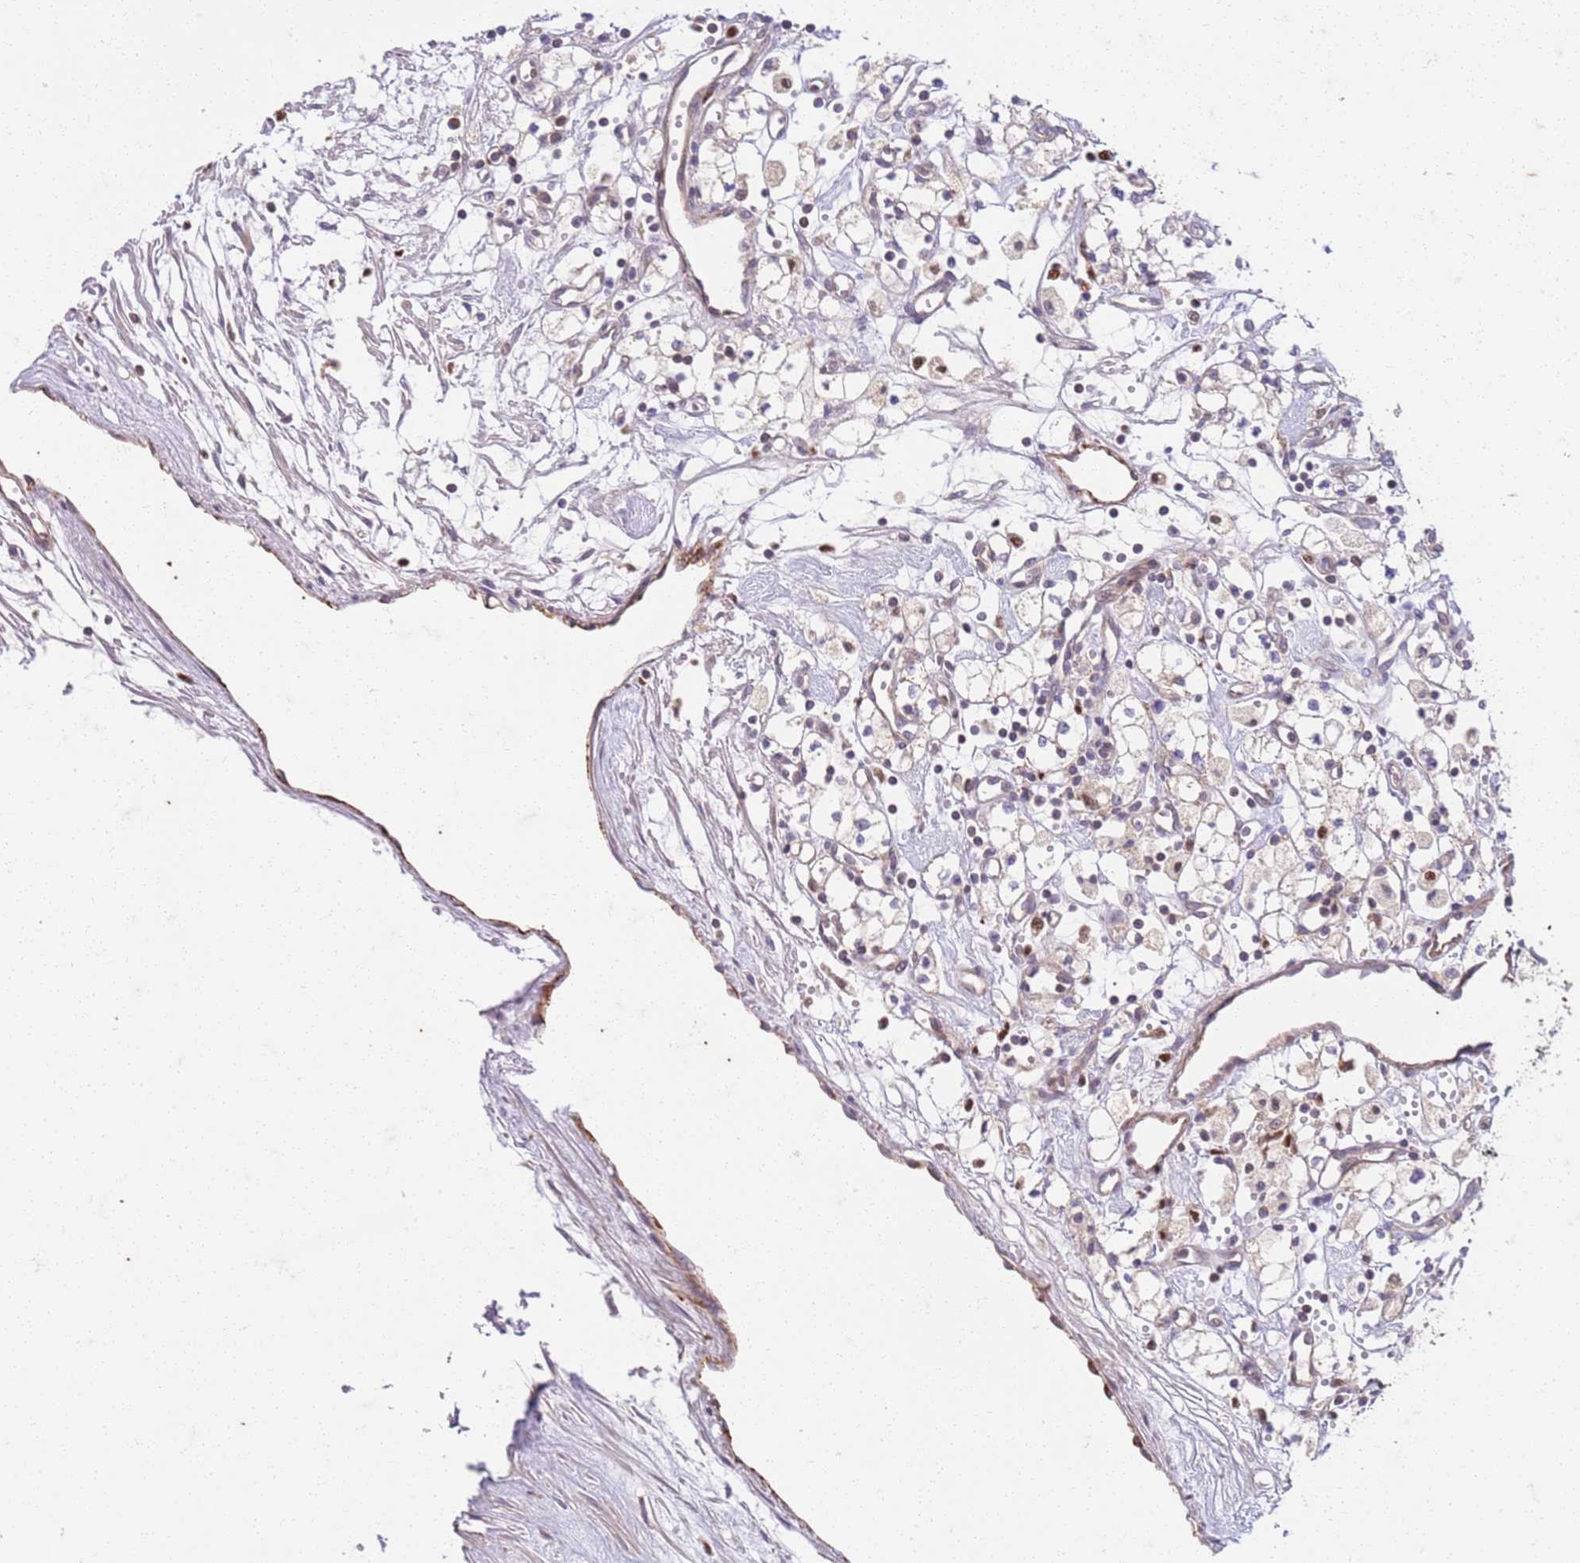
{"staining": {"intensity": "negative", "quantity": "none", "location": "none"}, "tissue": "renal cancer", "cell_type": "Tumor cells", "image_type": "cancer", "snomed": [{"axis": "morphology", "description": "Adenocarcinoma, NOS"}, {"axis": "topography", "description": "Kidney"}], "caption": "Protein analysis of adenocarcinoma (renal) displays no significant expression in tumor cells.", "gene": "OSBP", "patient": {"sex": "male", "age": 59}}